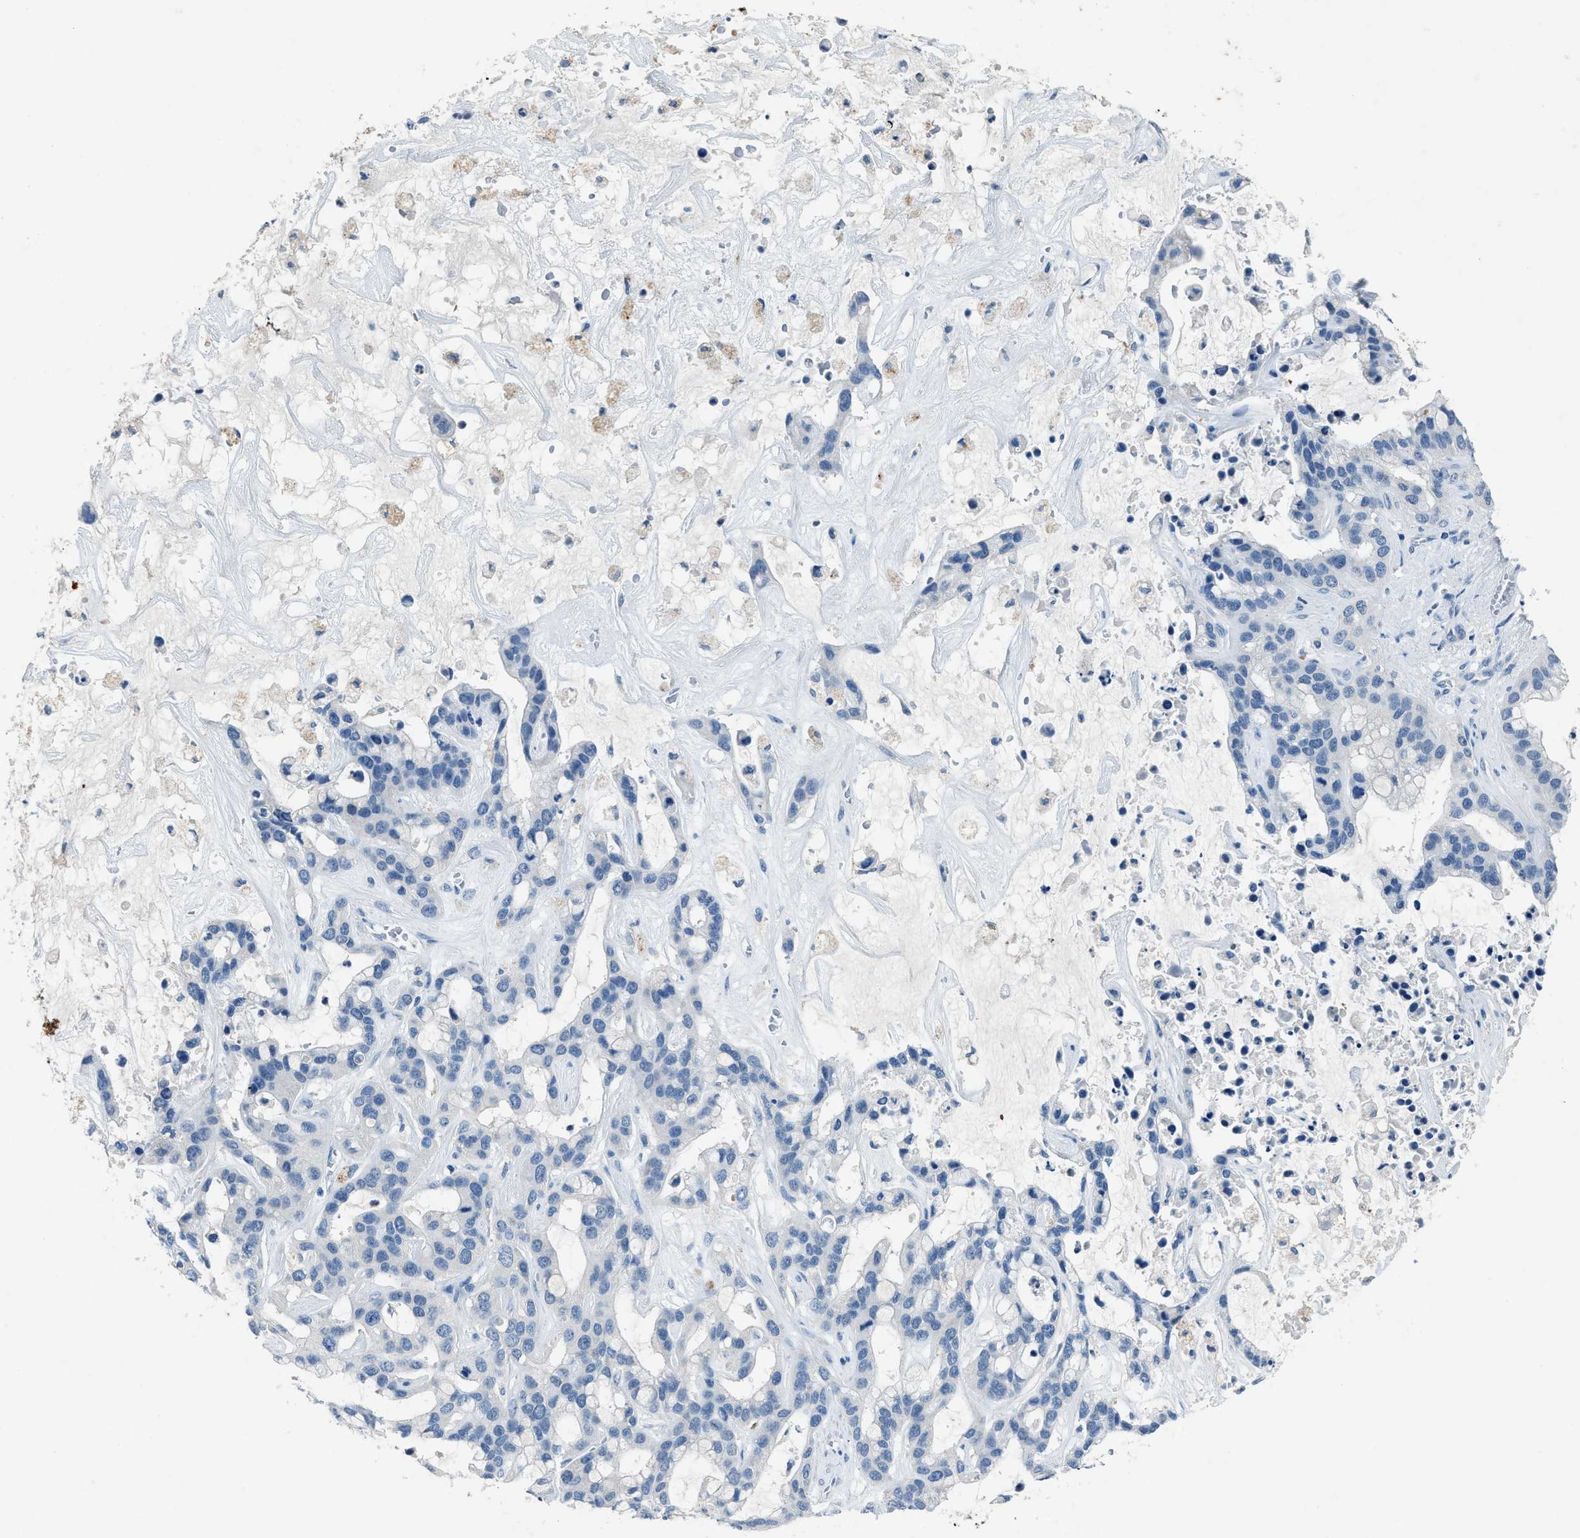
{"staining": {"intensity": "negative", "quantity": "none", "location": "none"}, "tissue": "liver cancer", "cell_type": "Tumor cells", "image_type": "cancer", "snomed": [{"axis": "morphology", "description": "Cholangiocarcinoma"}, {"axis": "topography", "description": "Liver"}], "caption": "DAB (3,3'-diaminobenzidine) immunohistochemical staining of human liver cholangiocarcinoma shows no significant positivity in tumor cells.", "gene": "ADAM2", "patient": {"sex": "female", "age": 65}}